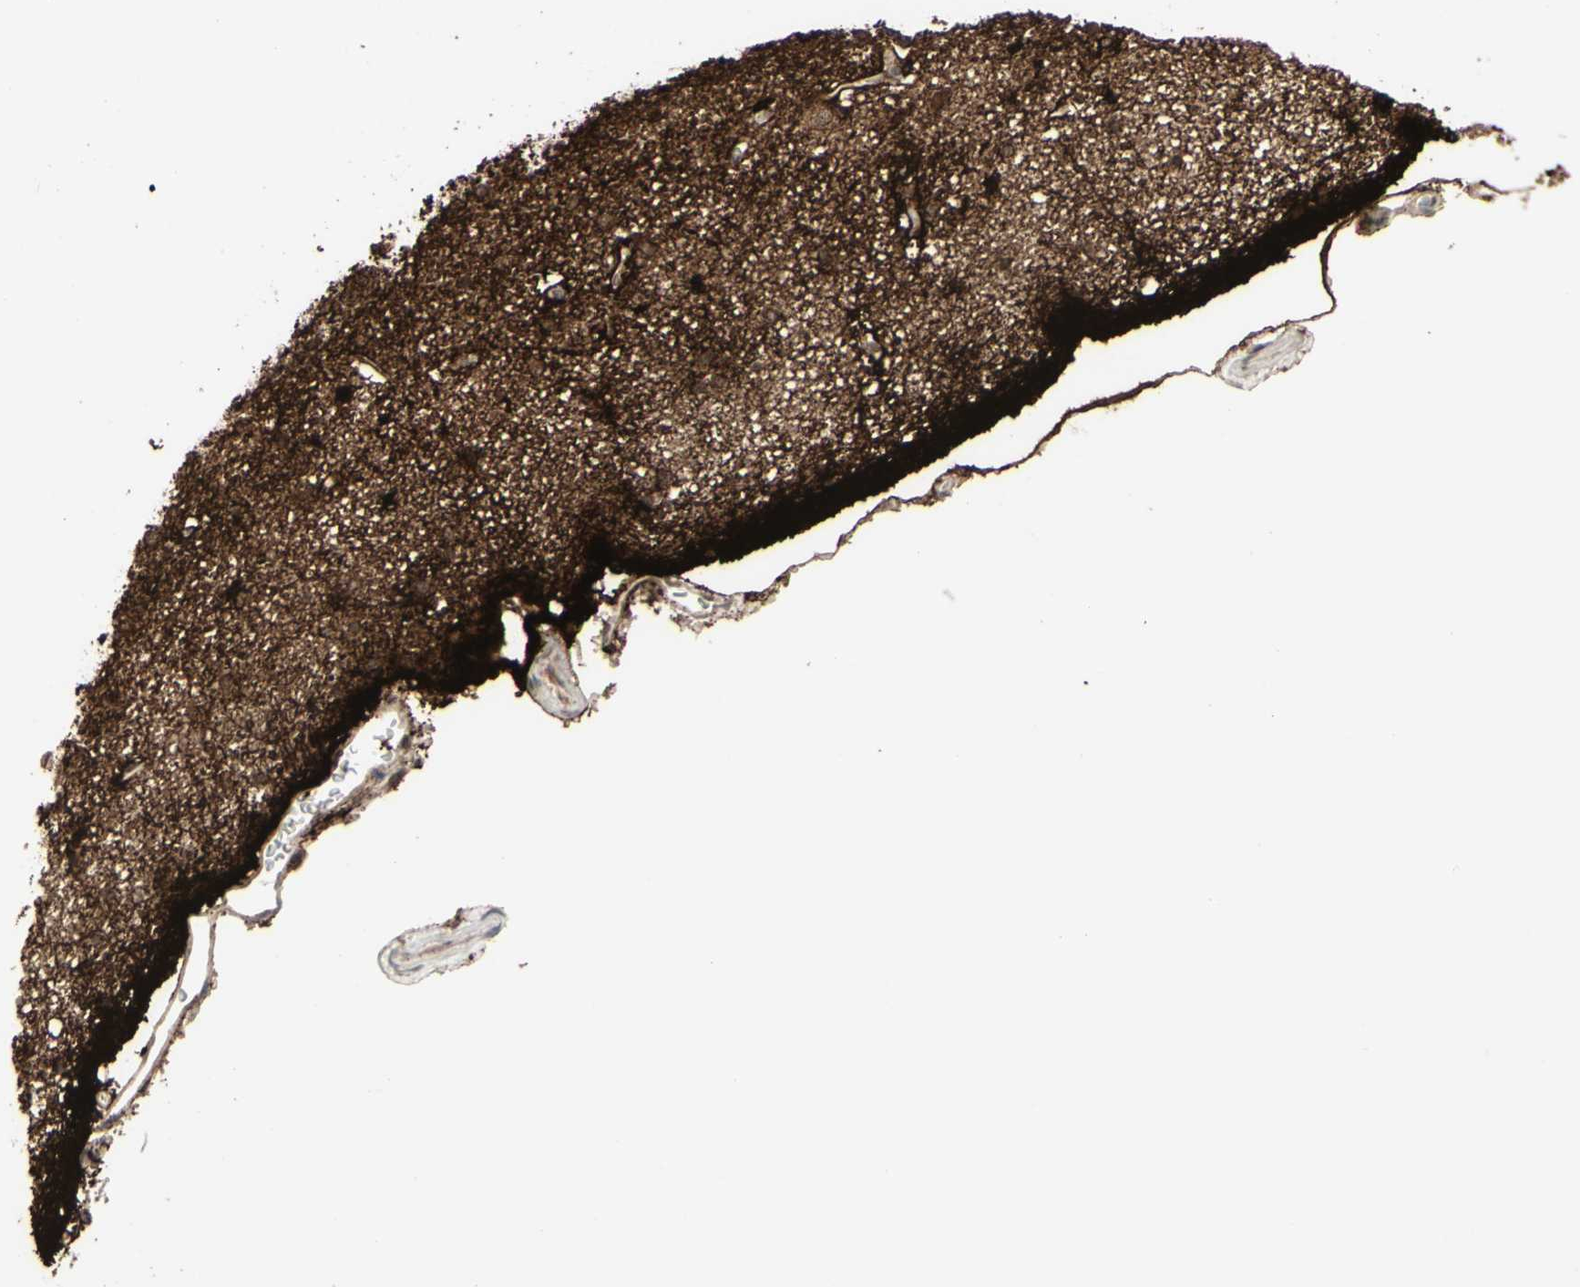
{"staining": {"intensity": "strong", "quantity": "<25%", "location": "cytoplasmic/membranous"}, "tissue": "hippocampus", "cell_type": "Glial cells", "image_type": "normal", "snomed": [{"axis": "morphology", "description": "Normal tissue, NOS"}, {"axis": "topography", "description": "Hippocampus"}], "caption": "An image of hippocampus stained for a protein reveals strong cytoplasmic/membranous brown staining in glial cells. (IHC, brightfield microscopy, high magnification).", "gene": "GJA1", "patient": {"sex": "female", "age": 54}}